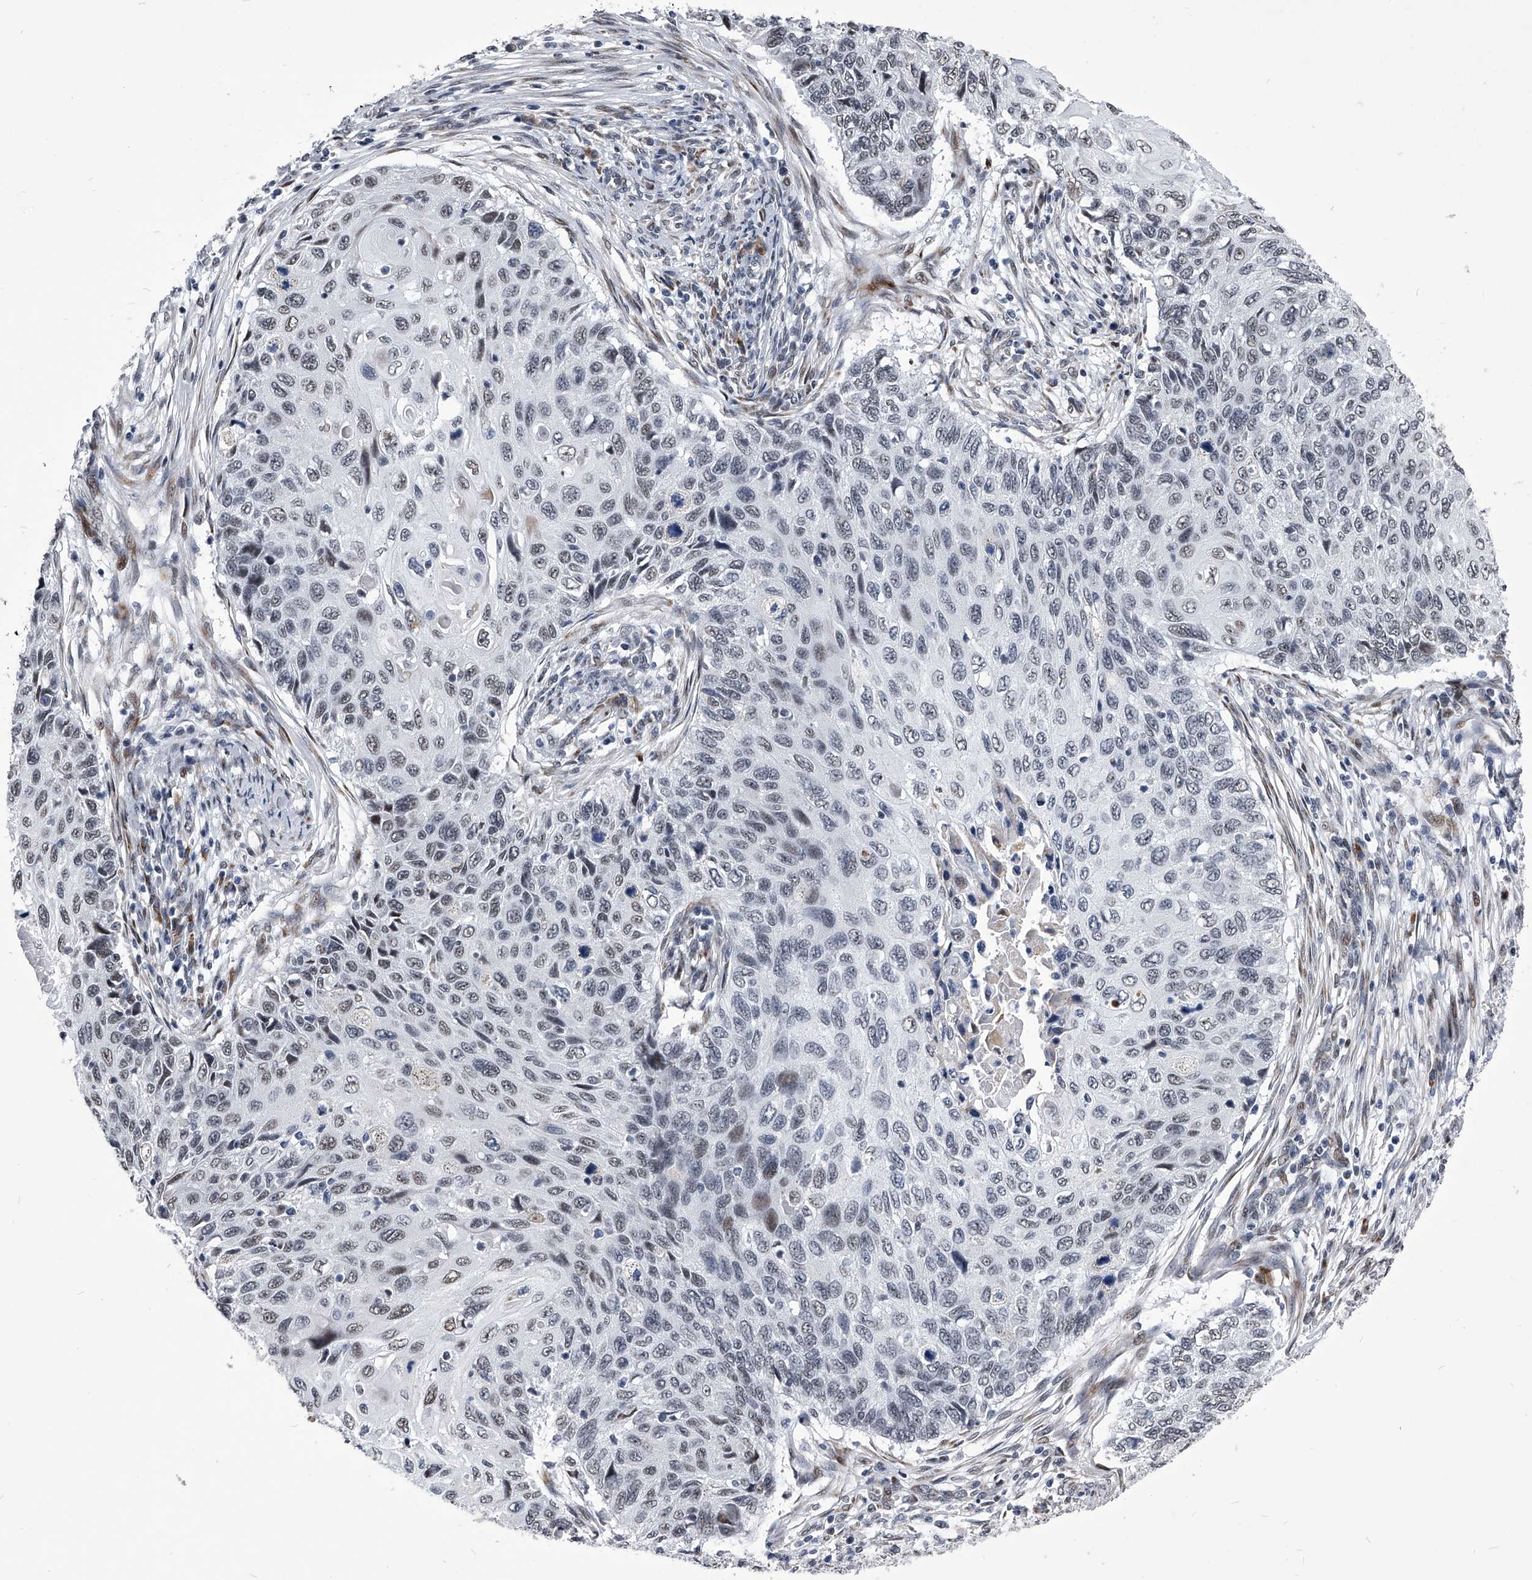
{"staining": {"intensity": "weak", "quantity": "<25%", "location": "nuclear"}, "tissue": "cervical cancer", "cell_type": "Tumor cells", "image_type": "cancer", "snomed": [{"axis": "morphology", "description": "Squamous cell carcinoma, NOS"}, {"axis": "topography", "description": "Cervix"}], "caption": "Tumor cells are negative for brown protein staining in cervical squamous cell carcinoma.", "gene": "CMTR1", "patient": {"sex": "female", "age": 70}}